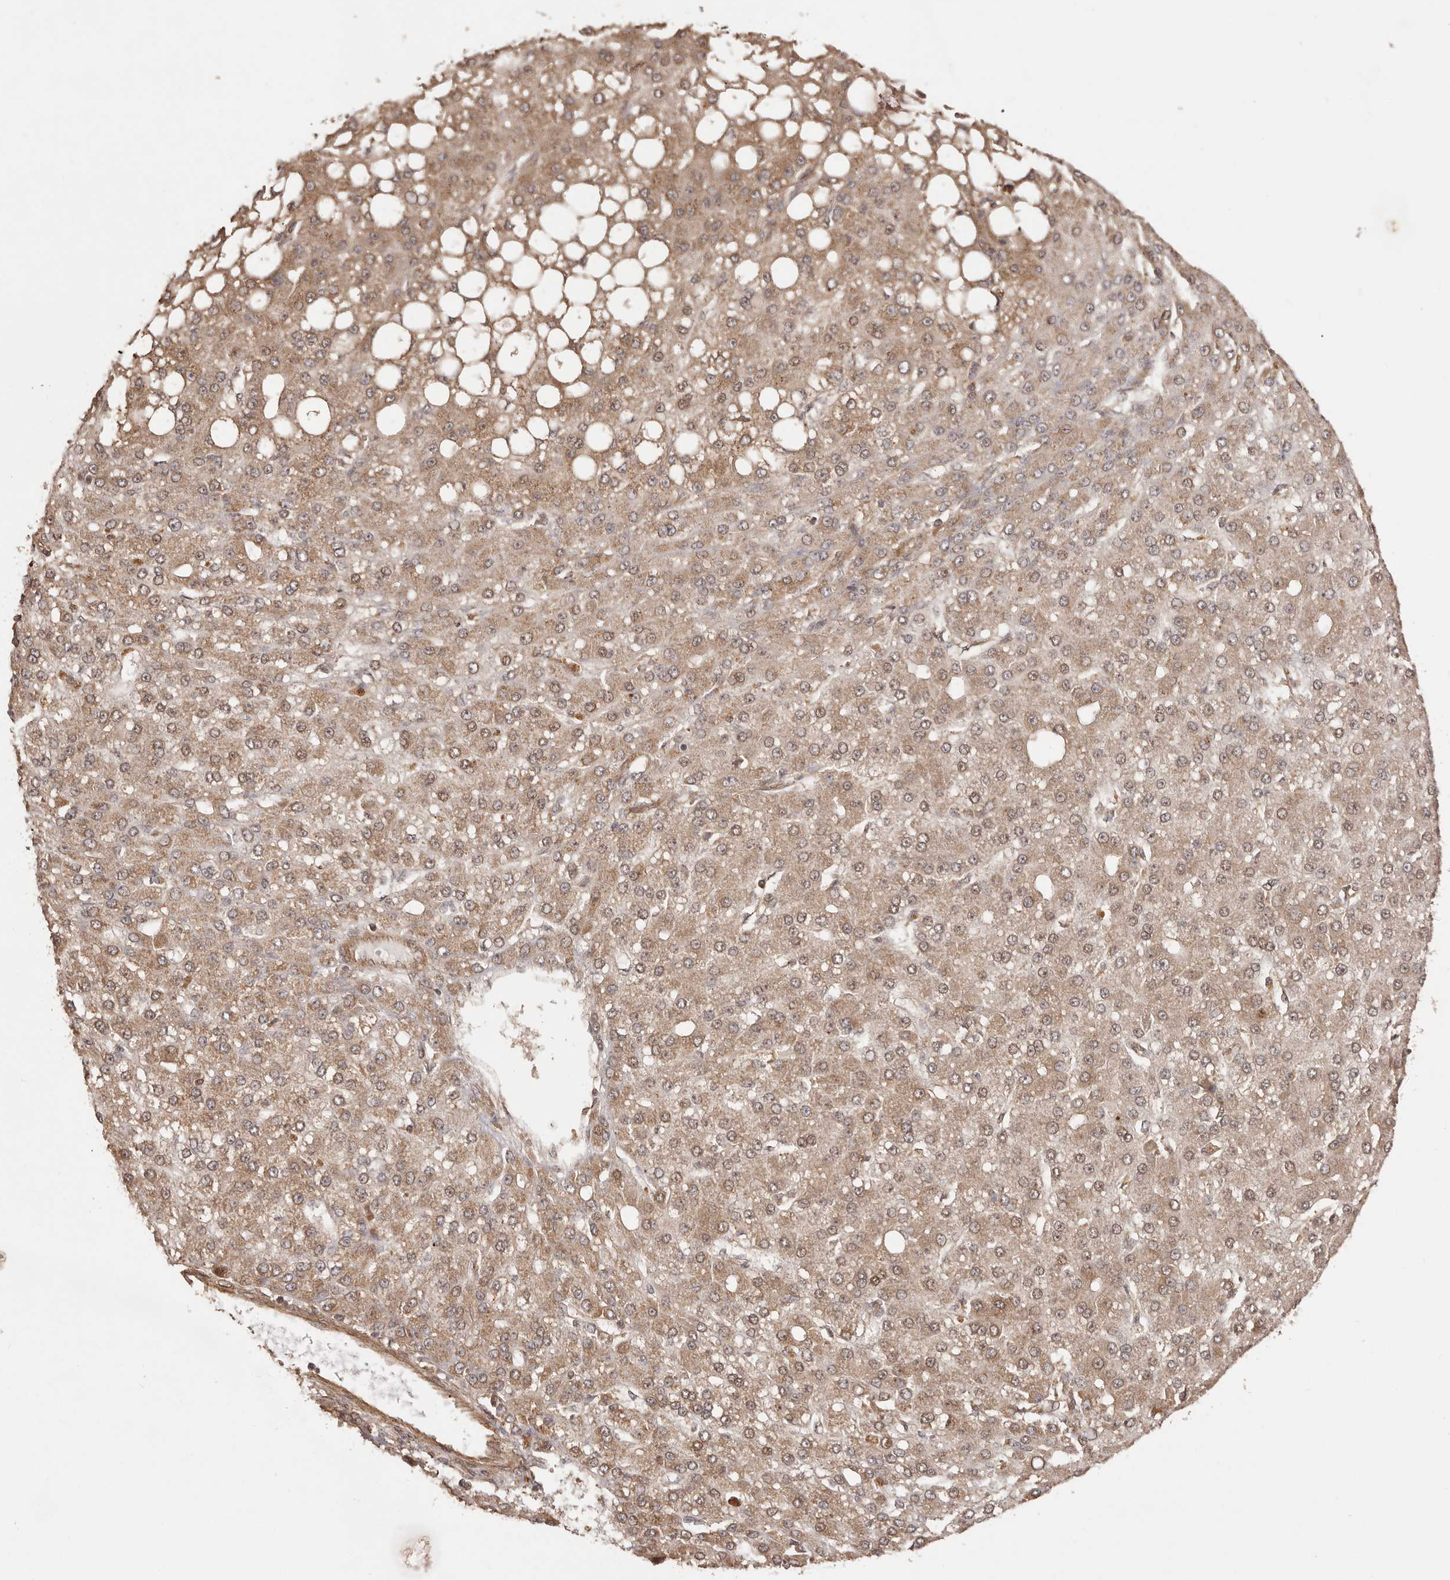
{"staining": {"intensity": "moderate", "quantity": ">75%", "location": "cytoplasmic/membranous,nuclear"}, "tissue": "liver cancer", "cell_type": "Tumor cells", "image_type": "cancer", "snomed": [{"axis": "morphology", "description": "Carcinoma, Hepatocellular, NOS"}, {"axis": "topography", "description": "Liver"}], "caption": "Immunohistochemistry (IHC) image of neoplastic tissue: human liver cancer (hepatocellular carcinoma) stained using immunohistochemistry shows medium levels of moderate protein expression localized specifically in the cytoplasmic/membranous and nuclear of tumor cells, appearing as a cytoplasmic/membranous and nuclear brown color.", "gene": "UBR2", "patient": {"sex": "male", "age": 67}}